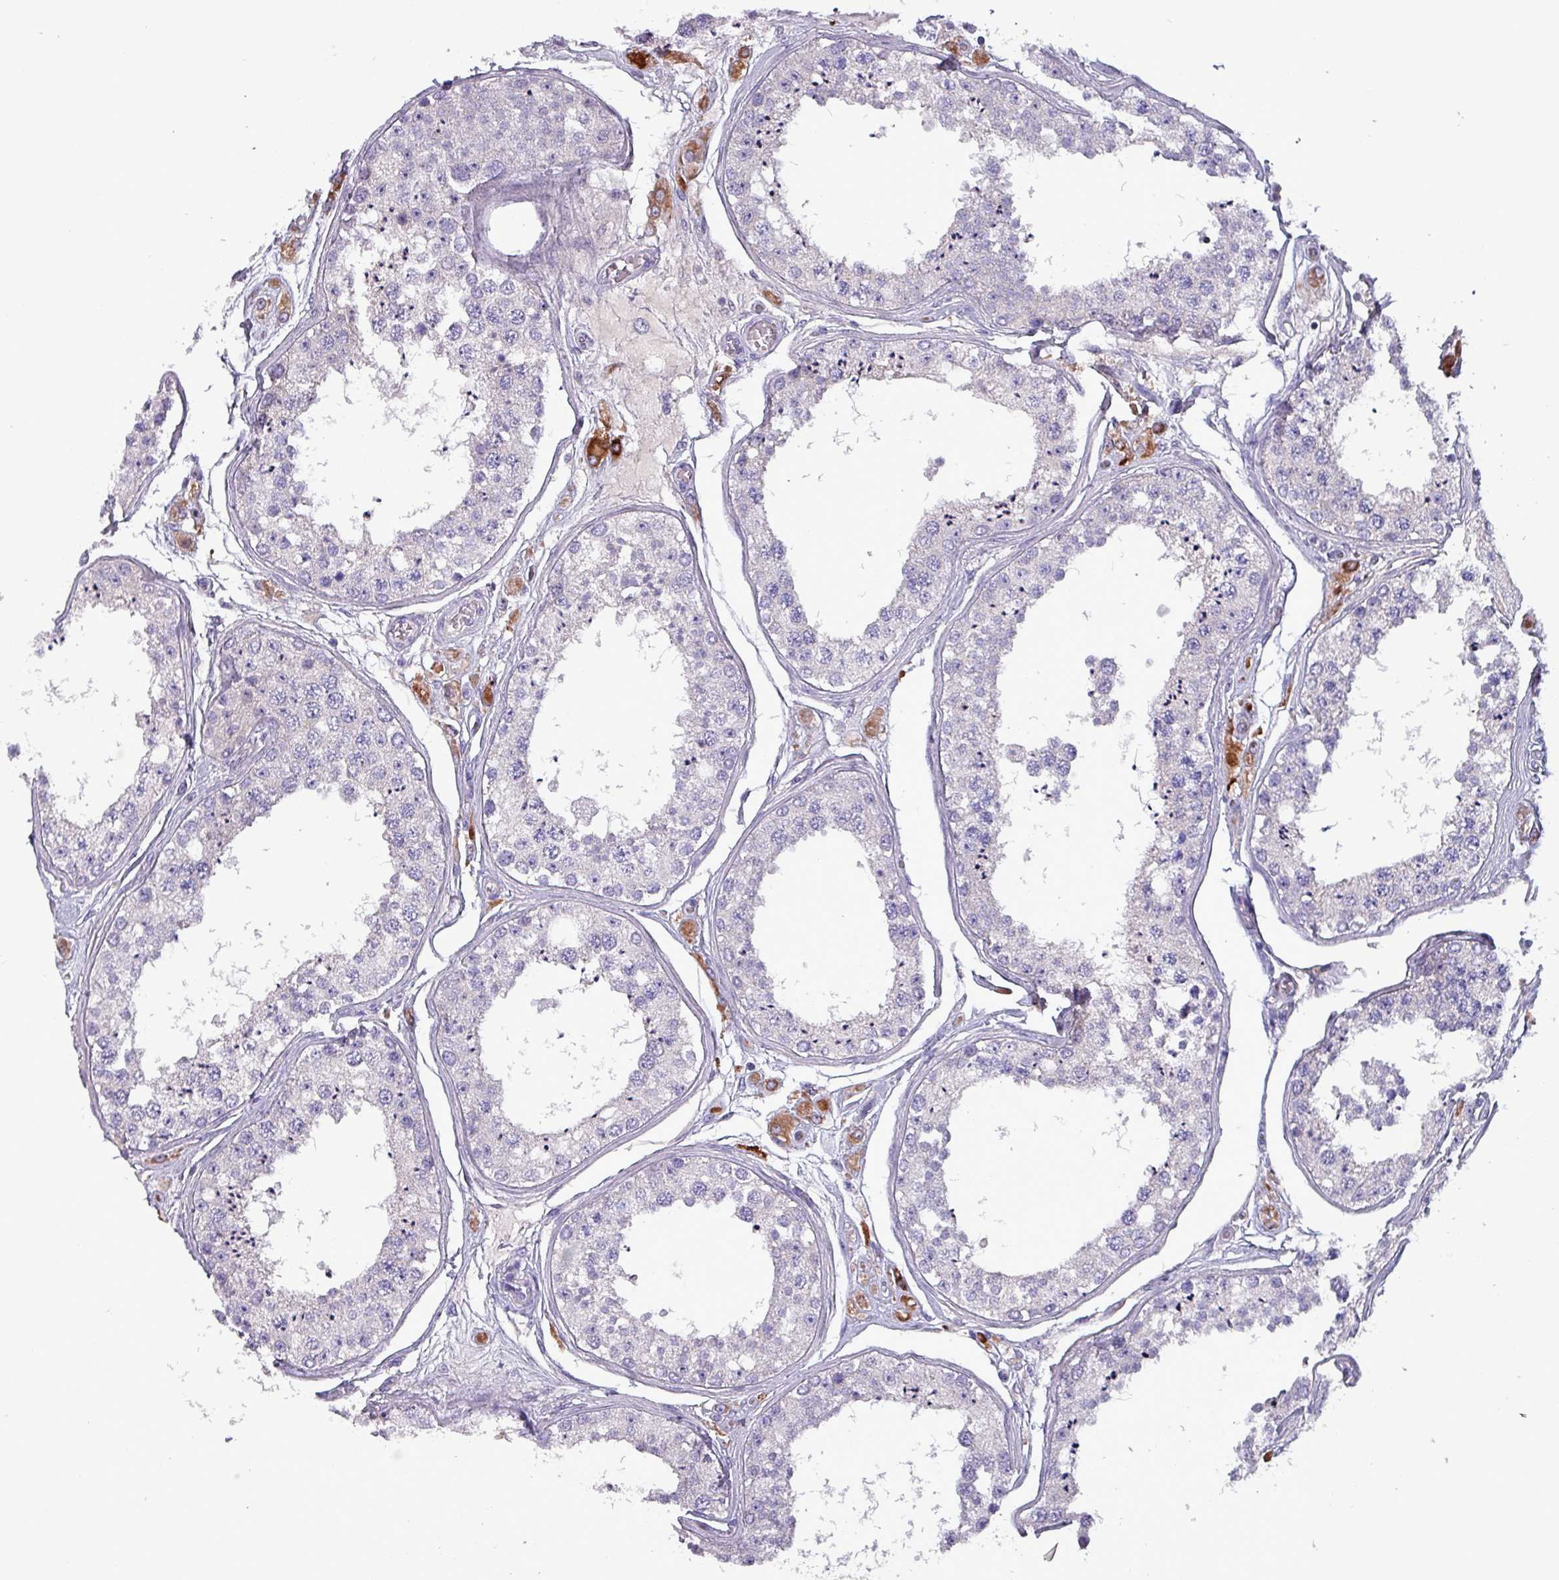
{"staining": {"intensity": "negative", "quantity": "none", "location": "none"}, "tissue": "testis", "cell_type": "Cells in seminiferous ducts", "image_type": "normal", "snomed": [{"axis": "morphology", "description": "Normal tissue, NOS"}, {"axis": "topography", "description": "Testis"}], "caption": "Cells in seminiferous ducts are negative for brown protein staining in normal testis. (Immunohistochemistry (ihc), brightfield microscopy, high magnification).", "gene": "HSD3B7", "patient": {"sex": "male", "age": 25}}